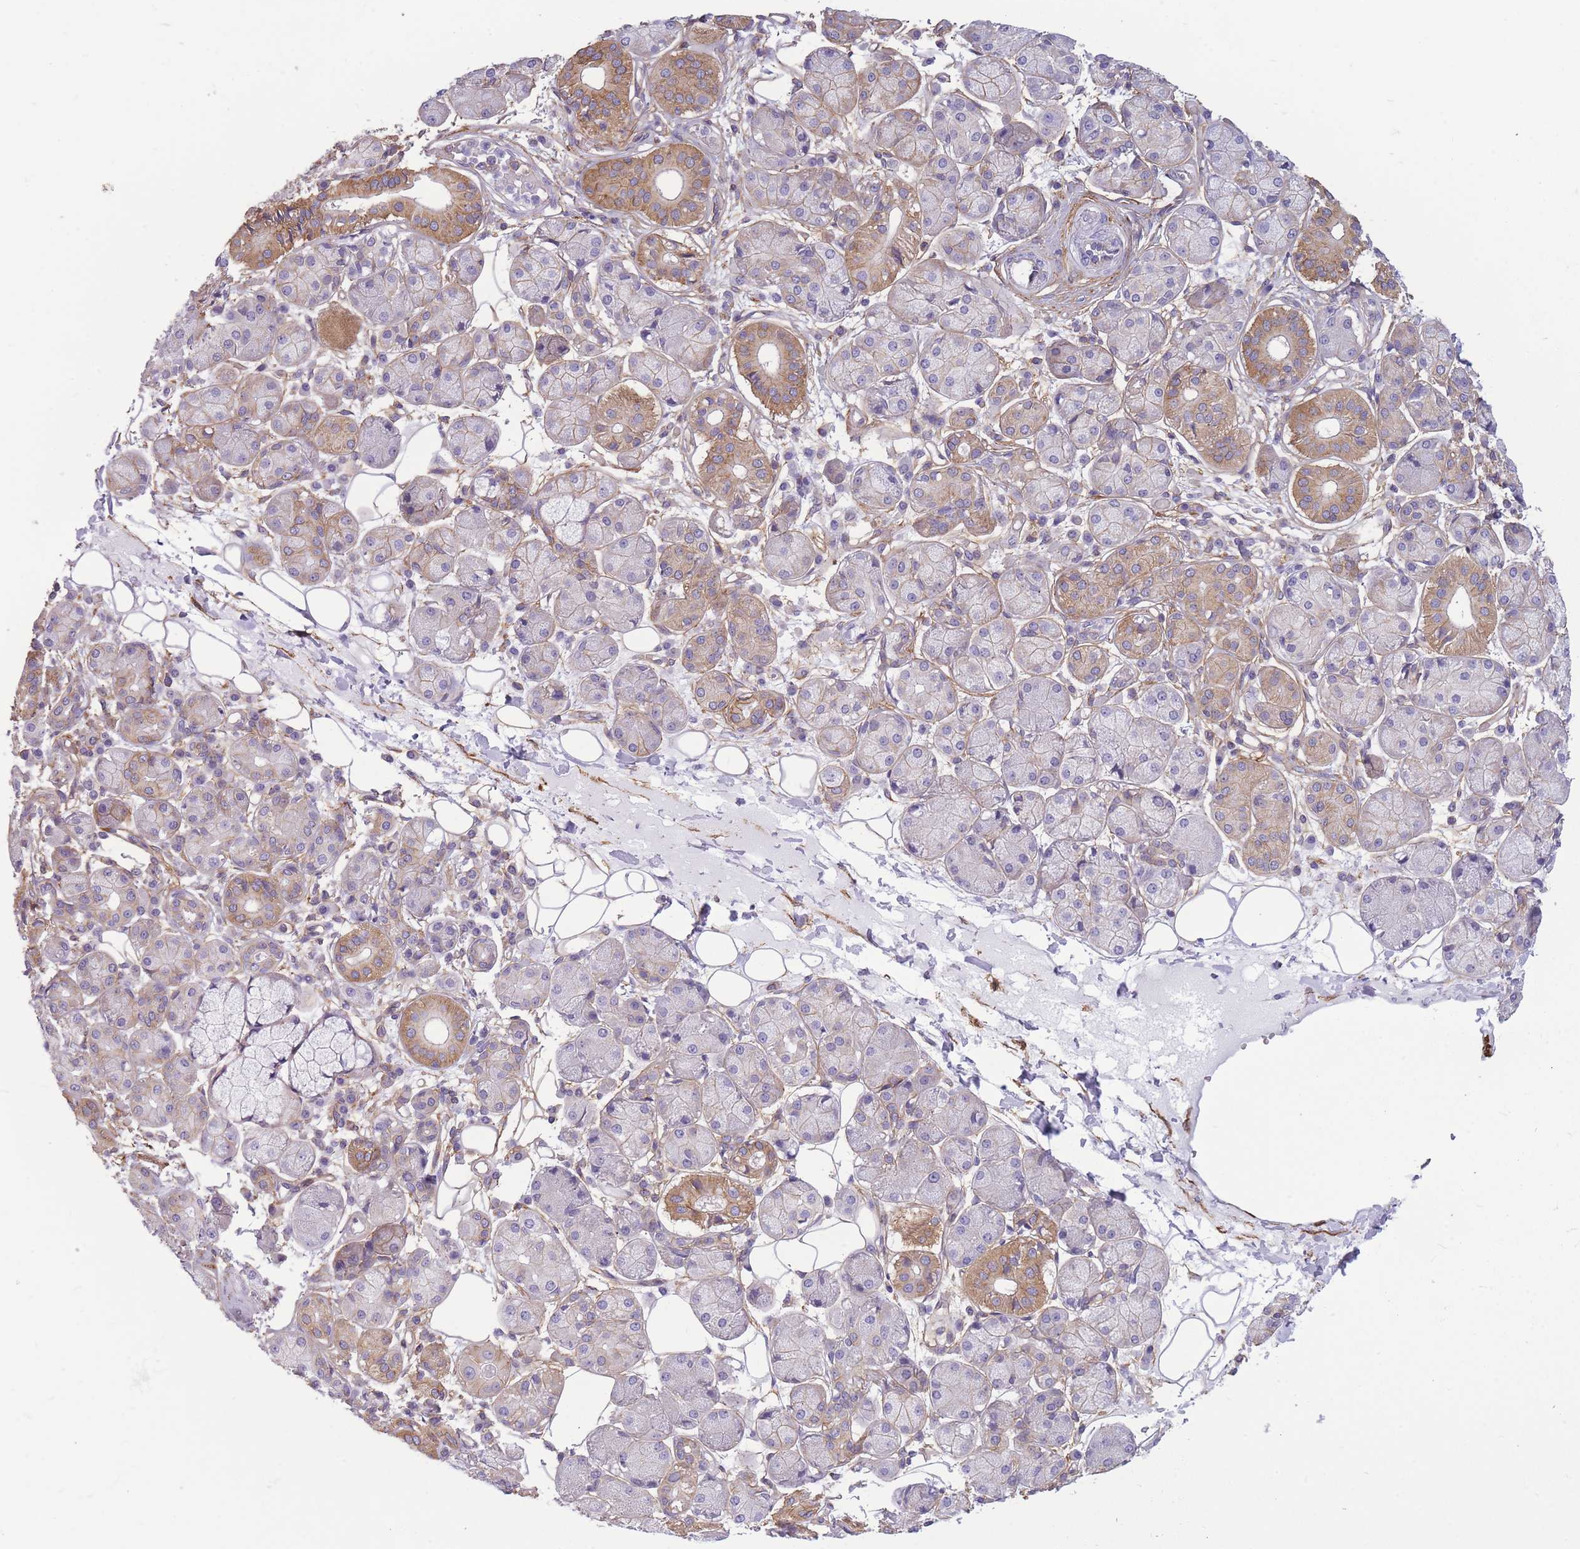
{"staining": {"intensity": "moderate", "quantity": "25%-75%", "location": "cytoplasmic/membranous"}, "tissue": "salivary gland", "cell_type": "Glandular cells", "image_type": "normal", "snomed": [{"axis": "morphology", "description": "Squamous cell carcinoma, NOS"}, {"axis": "topography", "description": "Skin"}, {"axis": "topography", "description": "Head-Neck"}], "caption": "Immunohistochemical staining of normal human salivary gland demonstrates 25%-75% levels of moderate cytoplasmic/membranous protein positivity in about 25%-75% of glandular cells.", "gene": "ADD1", "patient": {"sex": "male", "age": 80}}